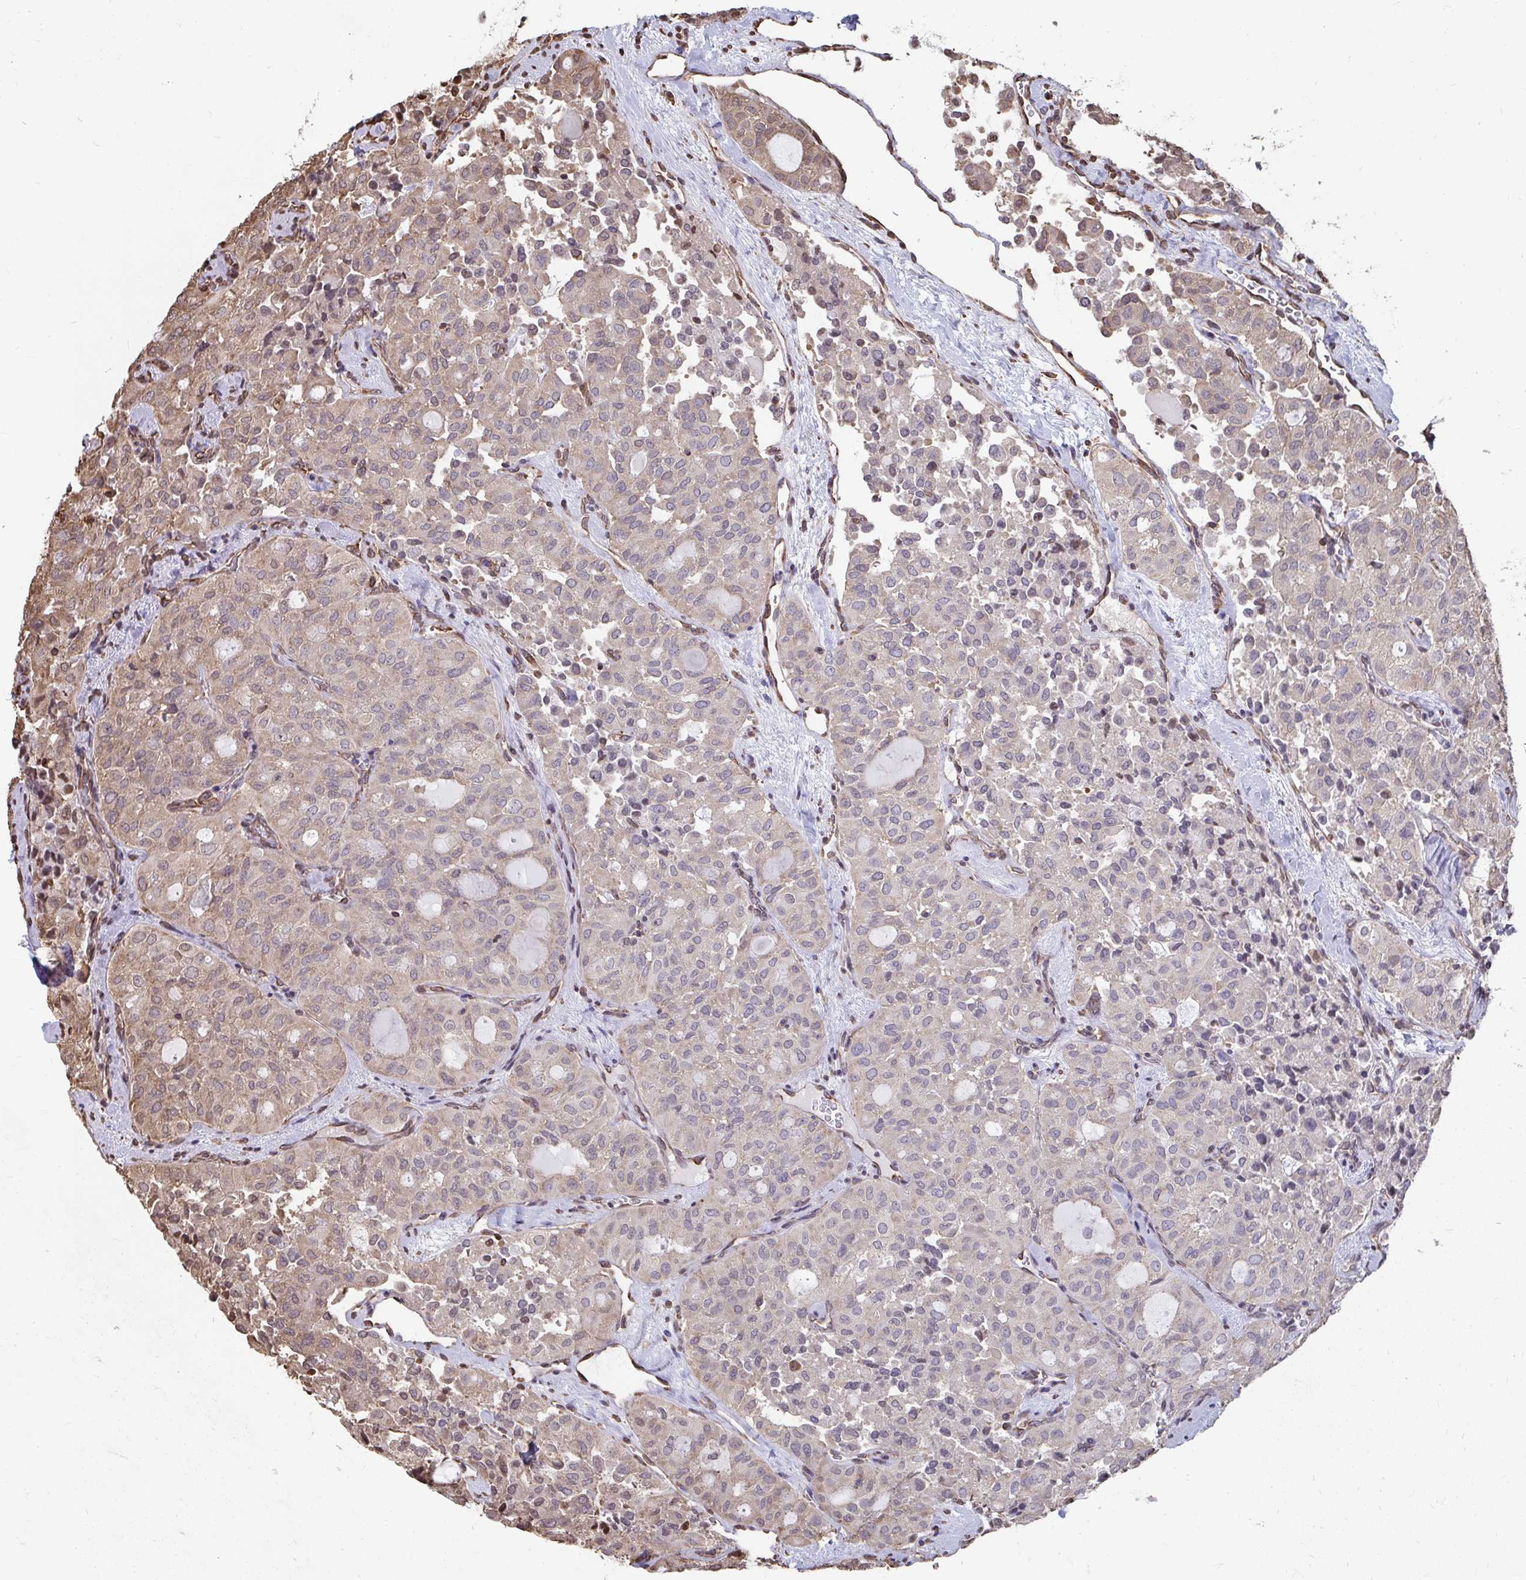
{"staining": {"intensity": "weak", "quantity": "<25%", "location": "cytoplasmic/membranous"}, "tissue": "thyroid cancer", "cell_type": "Tumor cells", "image_type": "cancer", "snomed": [{"axis": "morphology", "description": "Follicular adenoma carcinoma, NOS"}, {"axis": "topography", "description": "Thyroid gland"}], "caption": "A micrograph of thyroid follicular adenoma carcinoma stained for a protein demonstrates no brown staining in tumor cells. Brightfield microscopy of immunohistochemistry (IHC) stained with DAB (brown) and hematoxylin (blue), captured at high magnification.", "gene": "SYNCRIP", "patient": {"sex": "male", "age": 75}}